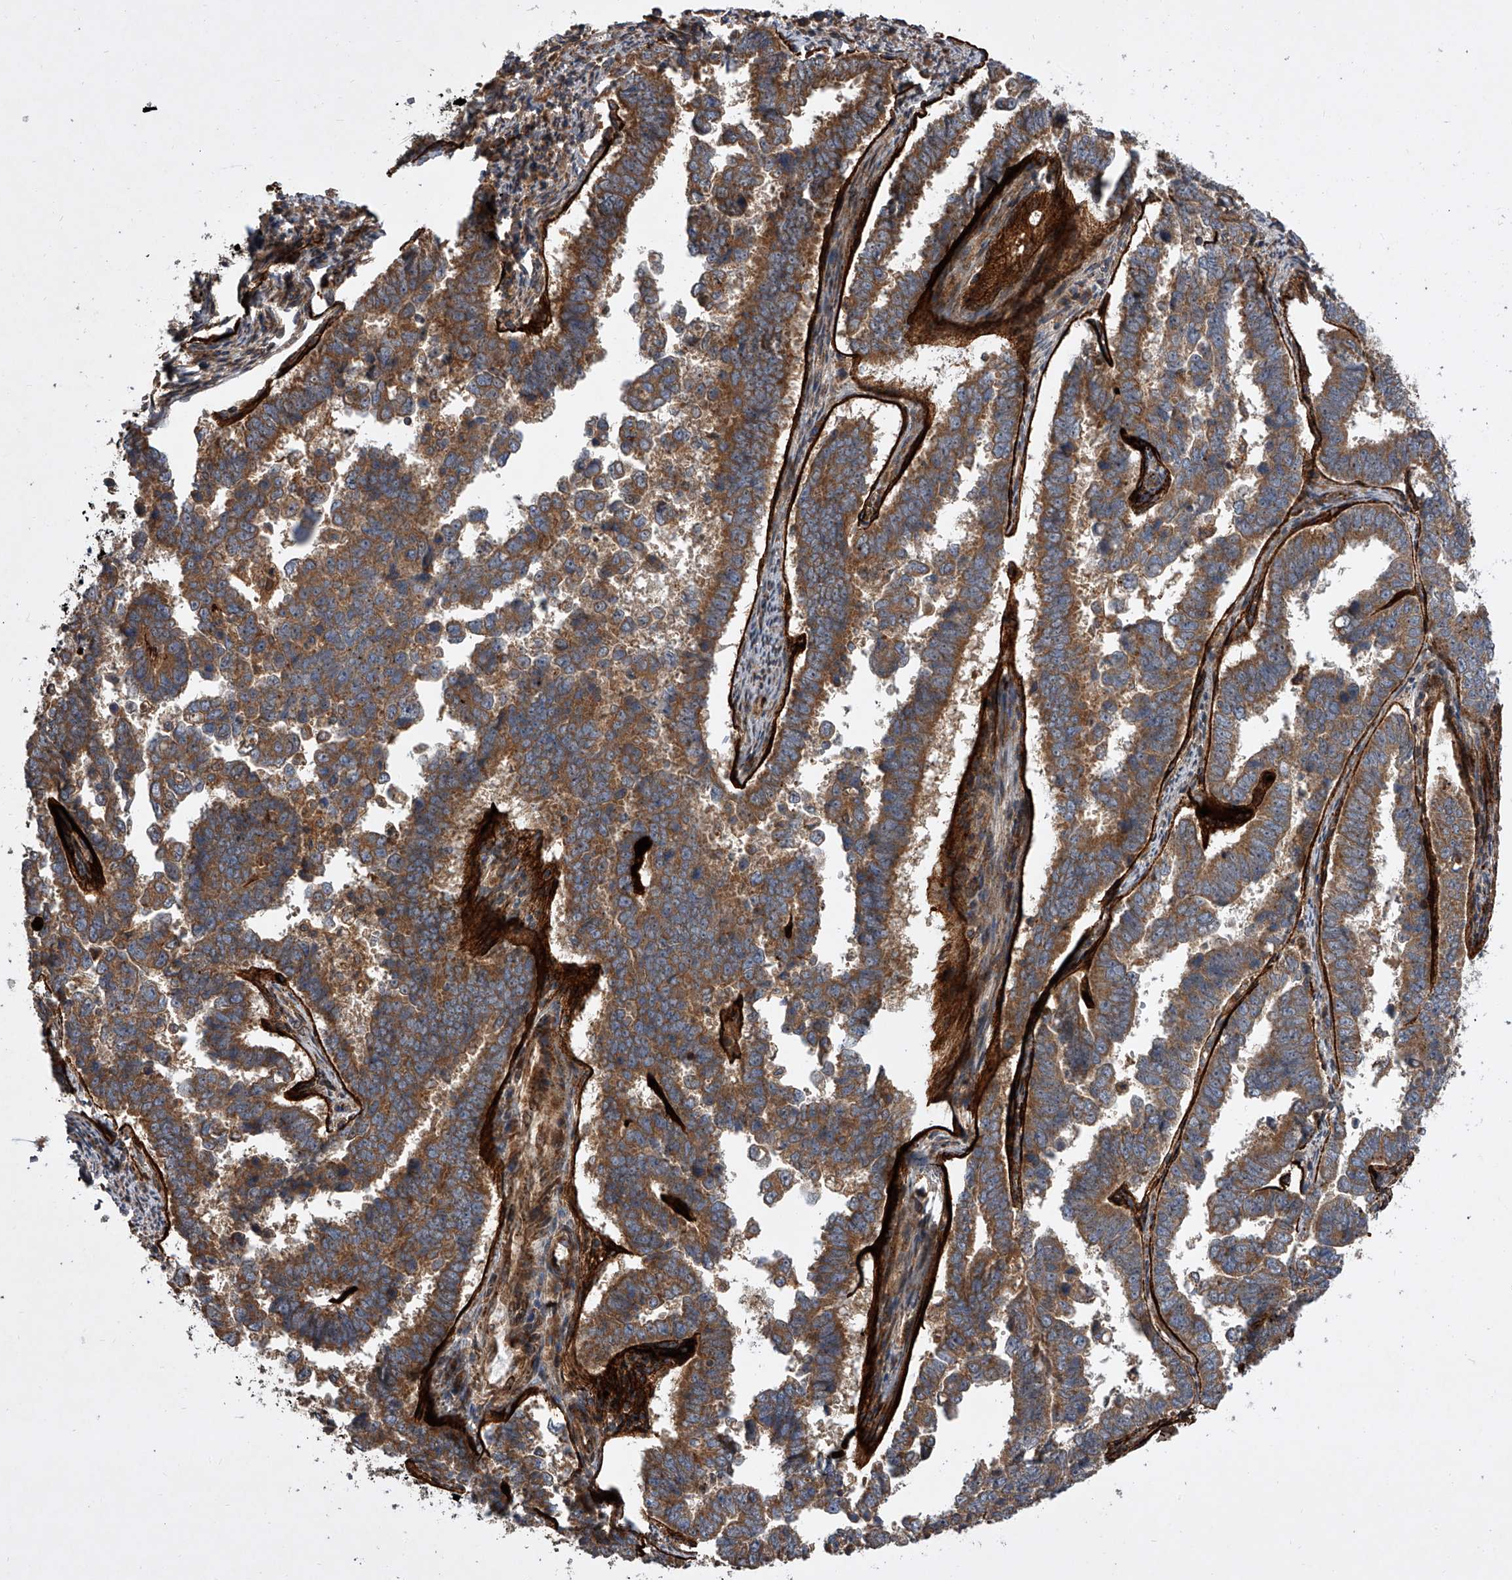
{"staining": {"intensity": "moderate", "quantity": ">75%", "location": "cytoplasmic/membranous"}, "tissue": "endometrial cancer", "cell_type": "Tumor cells", "image_type": "cancer", "snomed": [{"axis": "morphology", "description": "Adenocarcinoma, NOS"}, {"axis": "topography", "description": "Endometrium"}], "caption": "Brown immunohistochemical staining in human endometrial cancer demonstrates moderate cytoplasmic/membranous expression in about >75% of tumor cells. Immunohistochemistry (ihc) stains the protein in brown and the nuclei are stained blue.", "gene": "USP47", "patient": {"sex": "female", "age": 75}}